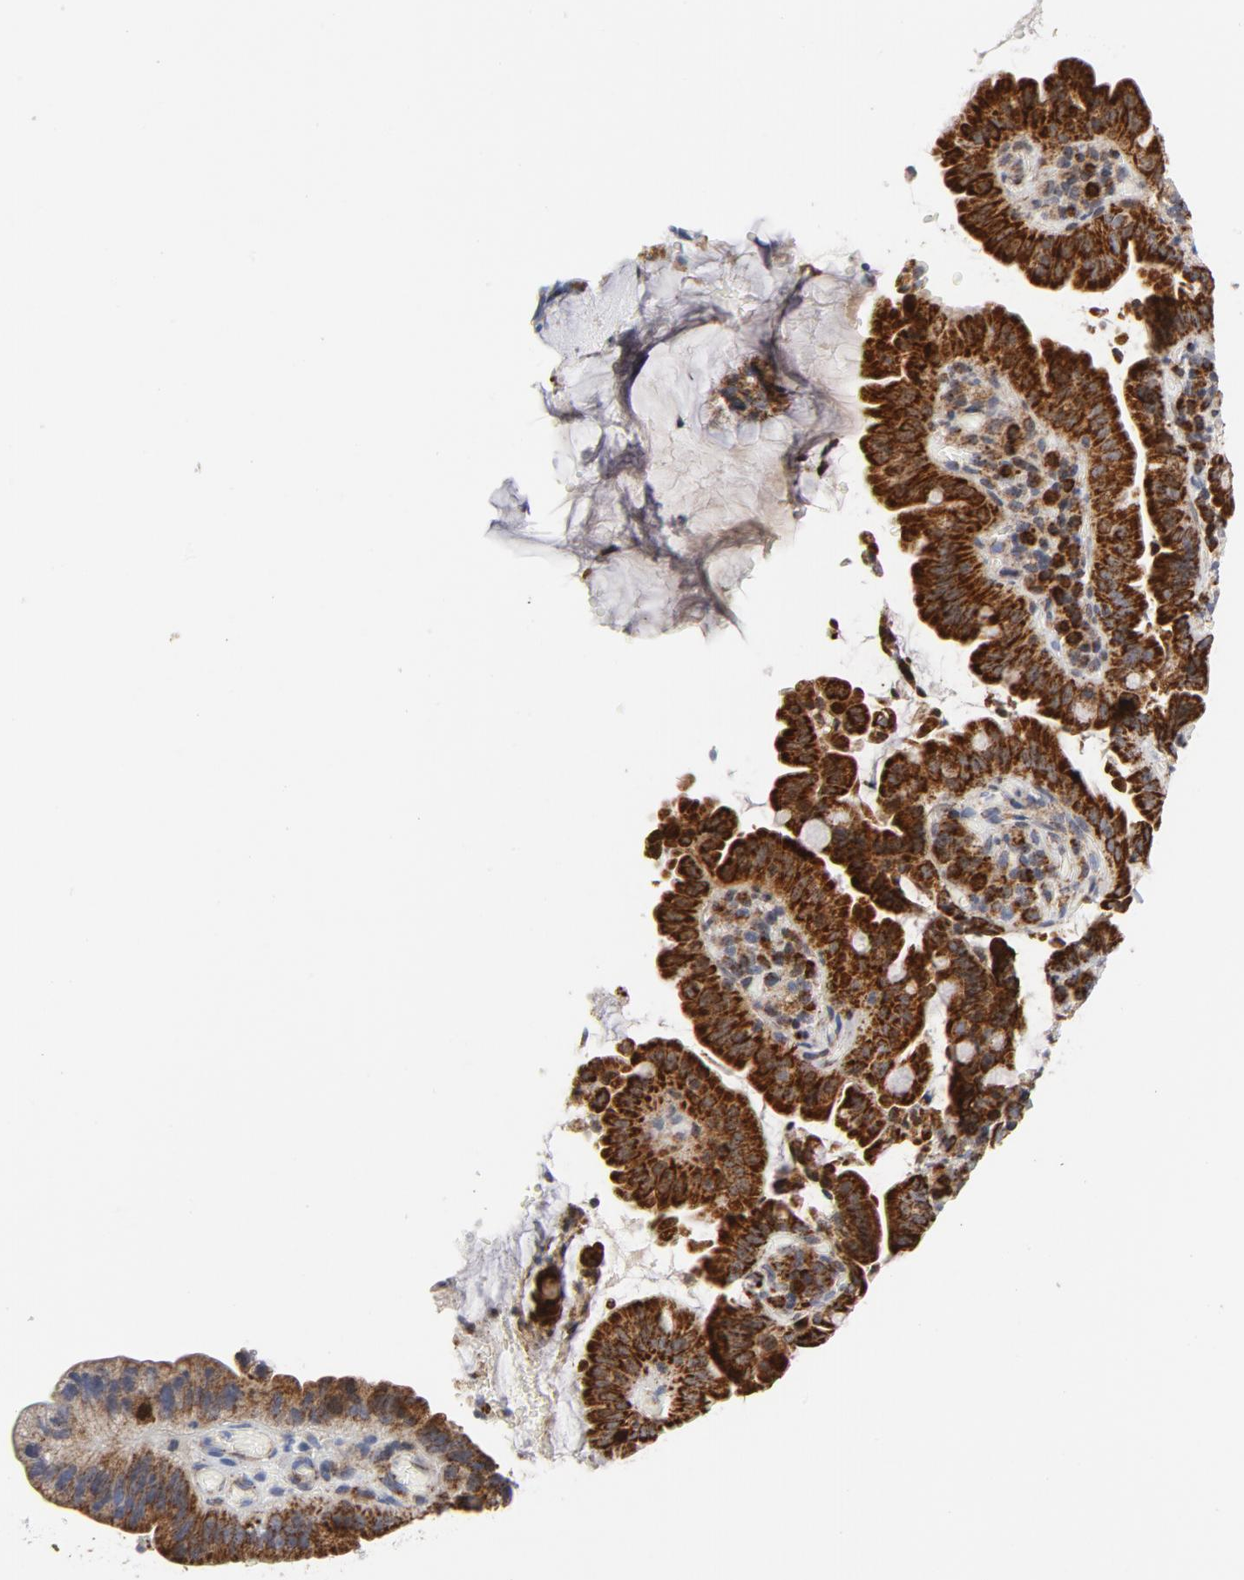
{"staining": {"intensity": "strong", "quantity": ">75%", "location": "cytoplasmic/membranous"}, "tissue": "pancreatic cancer", "cell_type": "Tumor cells", "image_type": "cancer", "snomed": [{"axis": "morphology", "description": "Adenocarcinoma, NOS"}, {"axis": "topography", "description": "Pancreas"}], "caption": "This image shows adenocarcinoma (pancreatic) stained with IHC to label a protein in brown. The cytoplasmic/membranous of tumor cells show strong positivity for the protein. Nuclei are counter-stained blue.", "gene": "CYCS", "patient": {"sex": "male", "age": 82}}